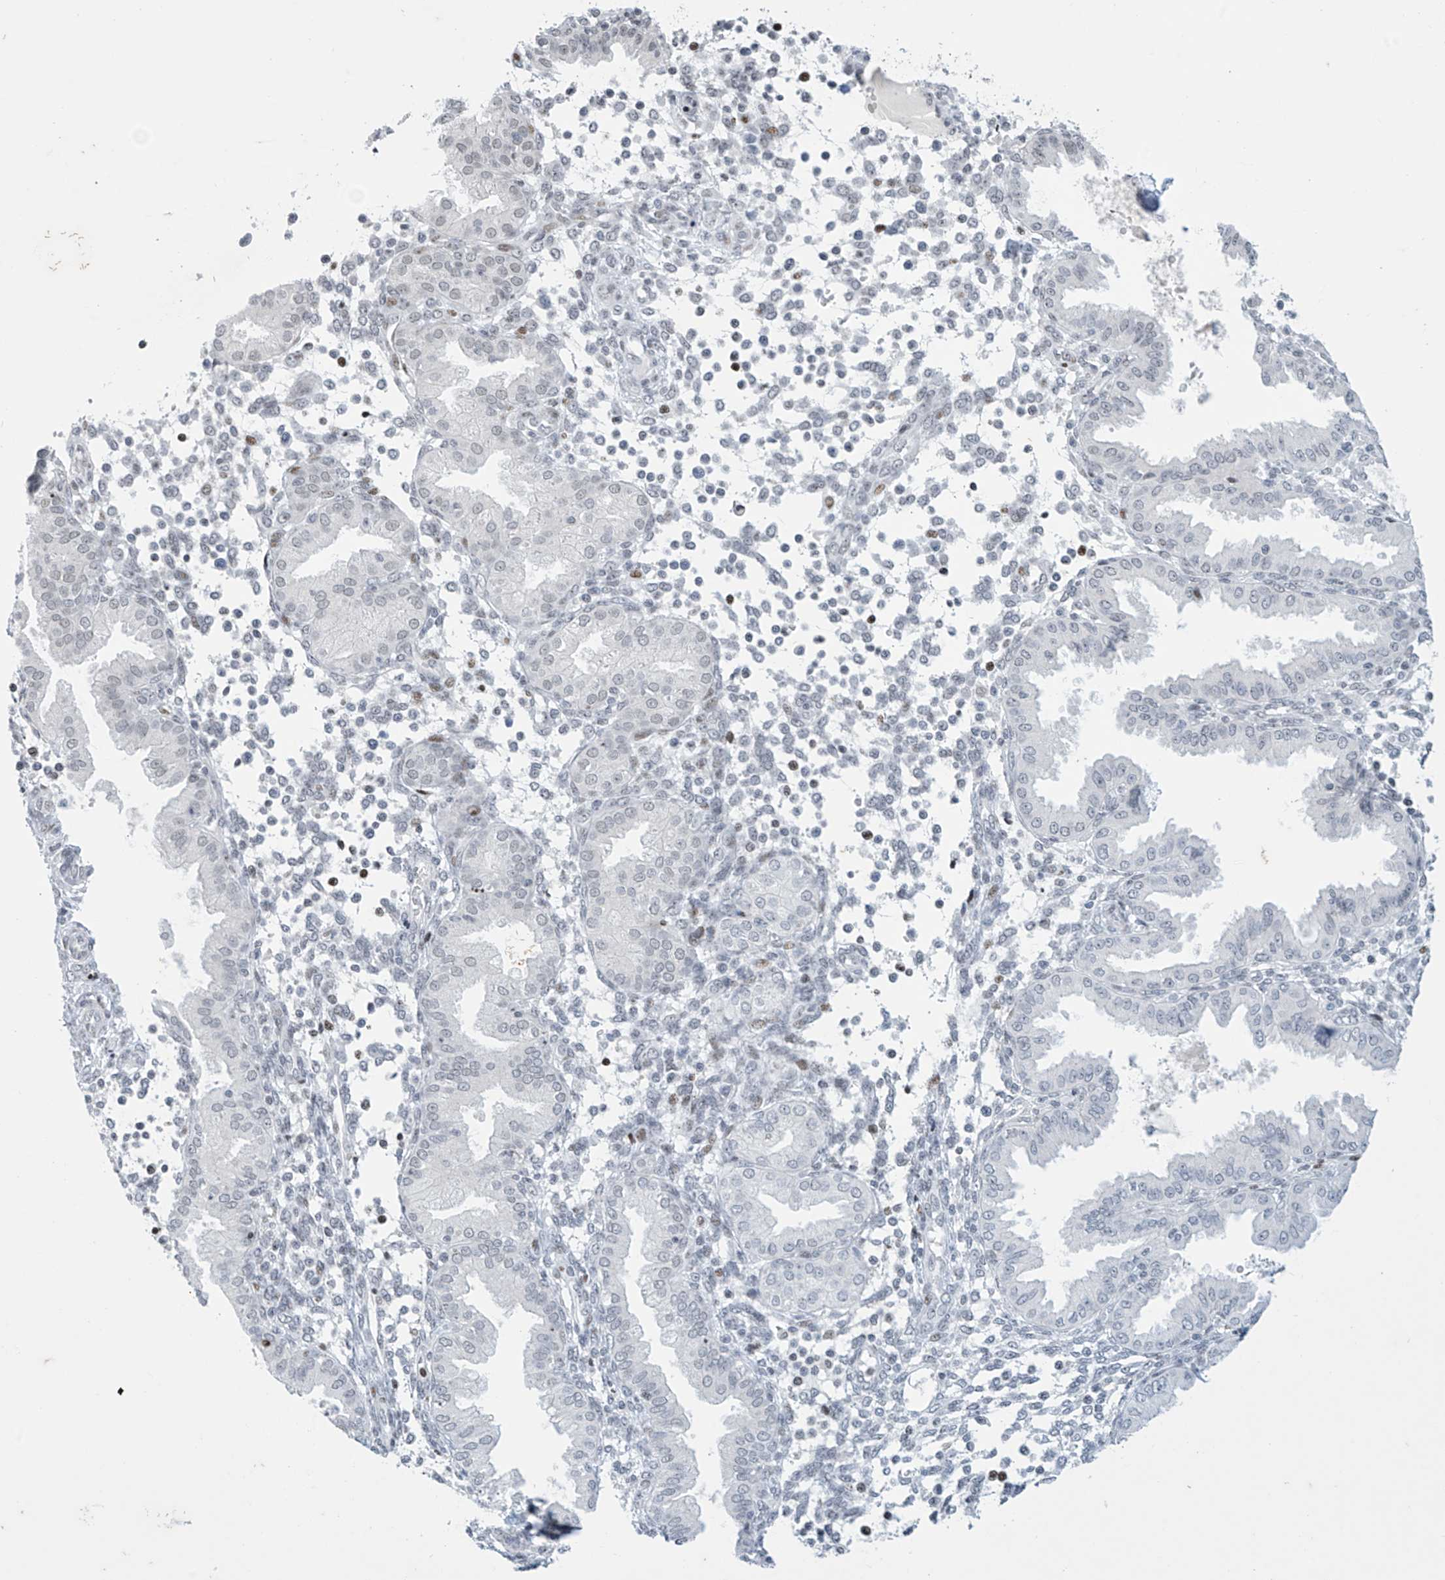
{"staining": {"intensity": "negative", "quantity": "none", "location": "none"}, "tissue": "endometrium", "cell_type": "Cells in endometrial stroma", "image_type": "normal", "snomed": [{"axis": "morphology", "description": "Normal tissue, NOS"}, {"axis": "topography", "description": "Endometrium"}], "caption": "The IHC image has no significant expression in cells in endometrial stroma of endometrium. The staining was performed using DAB to visualize the protein expression in brown, while the nuclei were stained in blue with hematoxylin (Magnification: 20x).", "gene": "RFX7", "patient": {"sex": "female", "age": 53}}